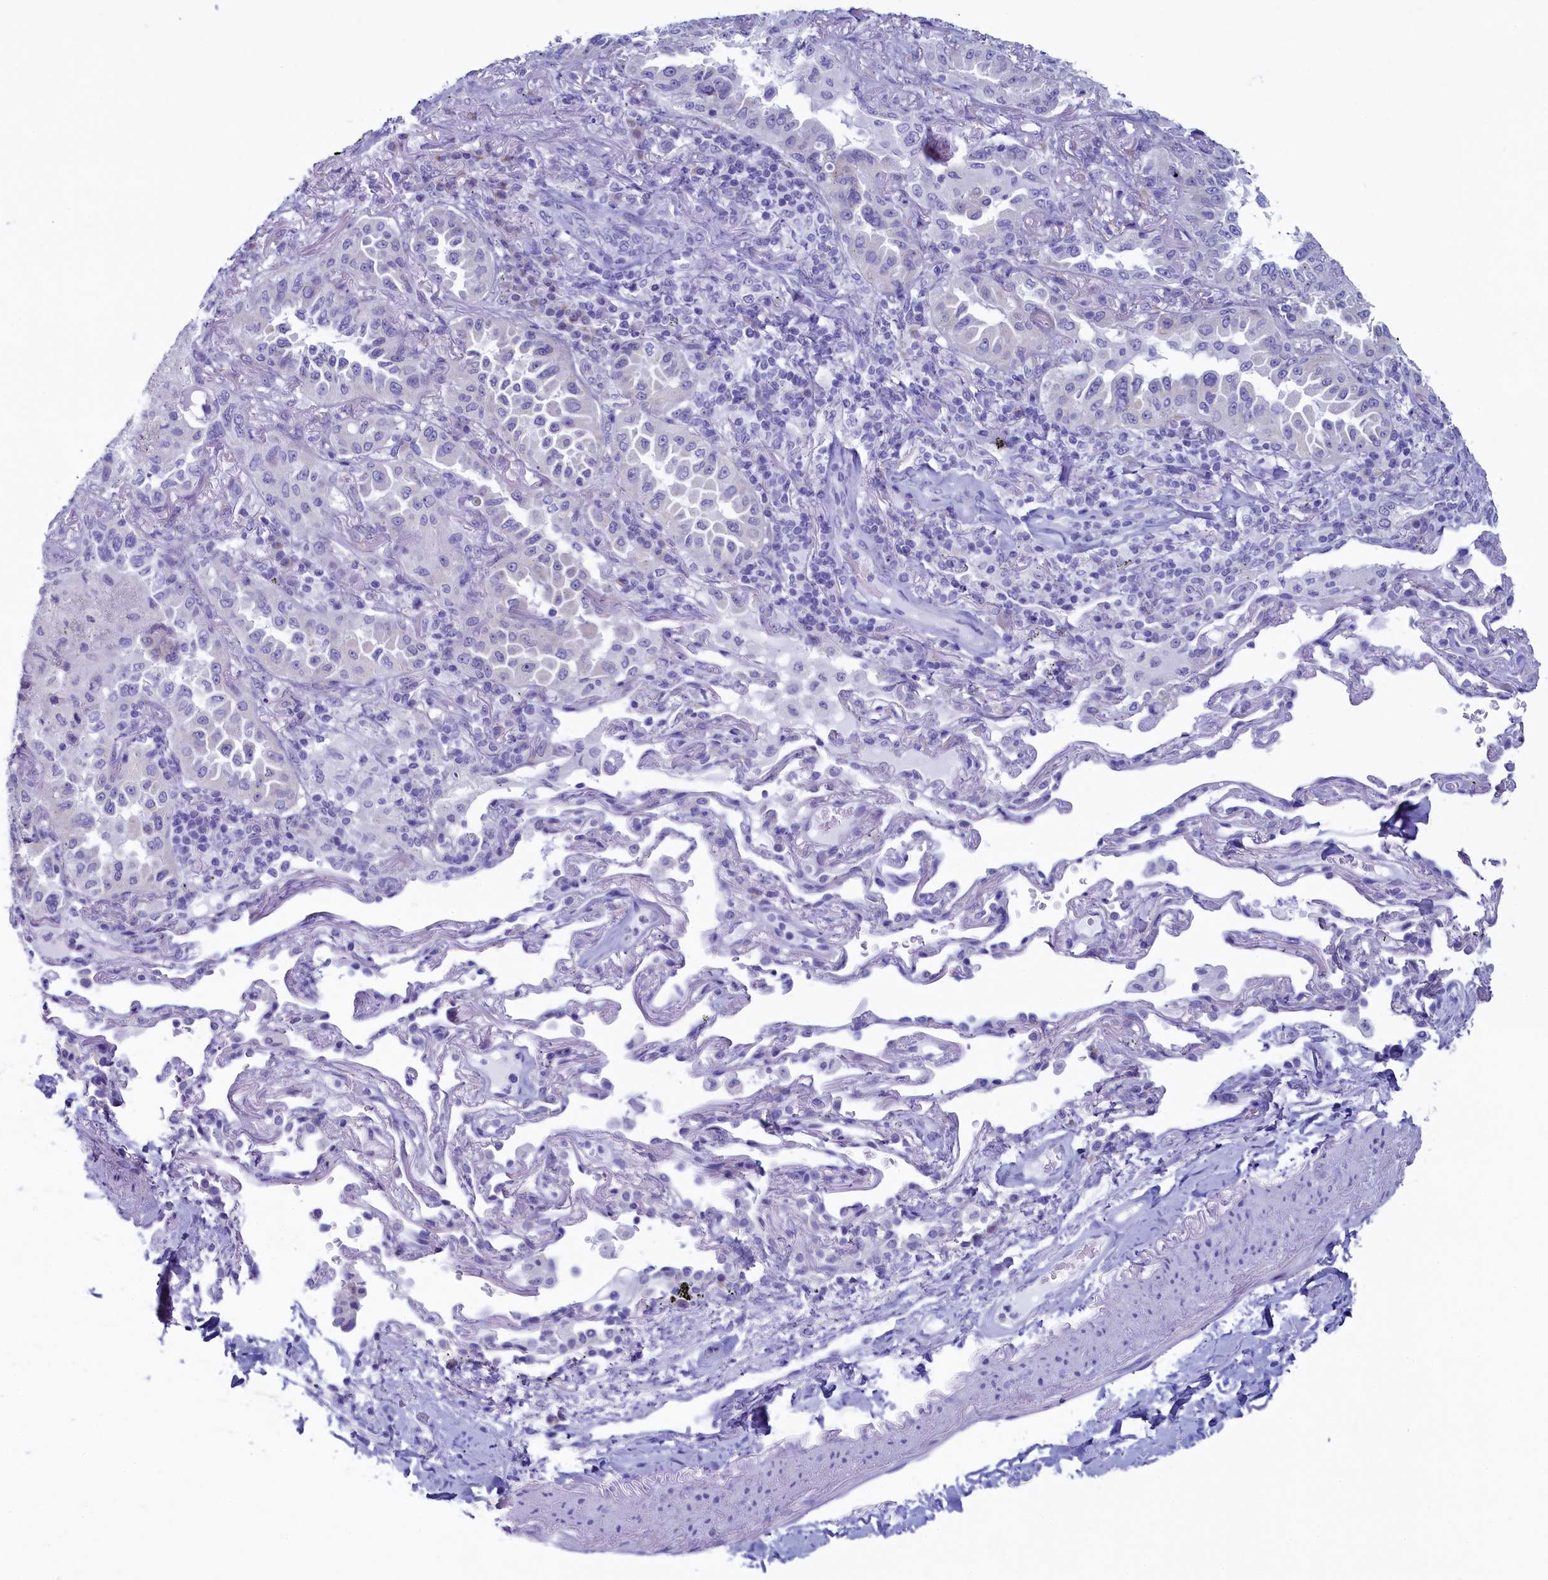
{"staining": {"intensity": "negative", "quantity": "none", "location": "none"}, "tissue": "lung cancer", "cell_type": "Tumor cells", "image_type": "cancer", "snomed": [{"axis": "morphology", "description": "Adenocarcinoma, NOS"}, {"axis": "topography", "description": "Lung"}], "caption": "High power microscopy image of an IHC image of lung cancer (adenocarcinoma), revealing no significant staining in tumor cells. Nuclei are stained in blue.", "gene": "SKA3", "patient": {"sex": "female", "age": 69}}